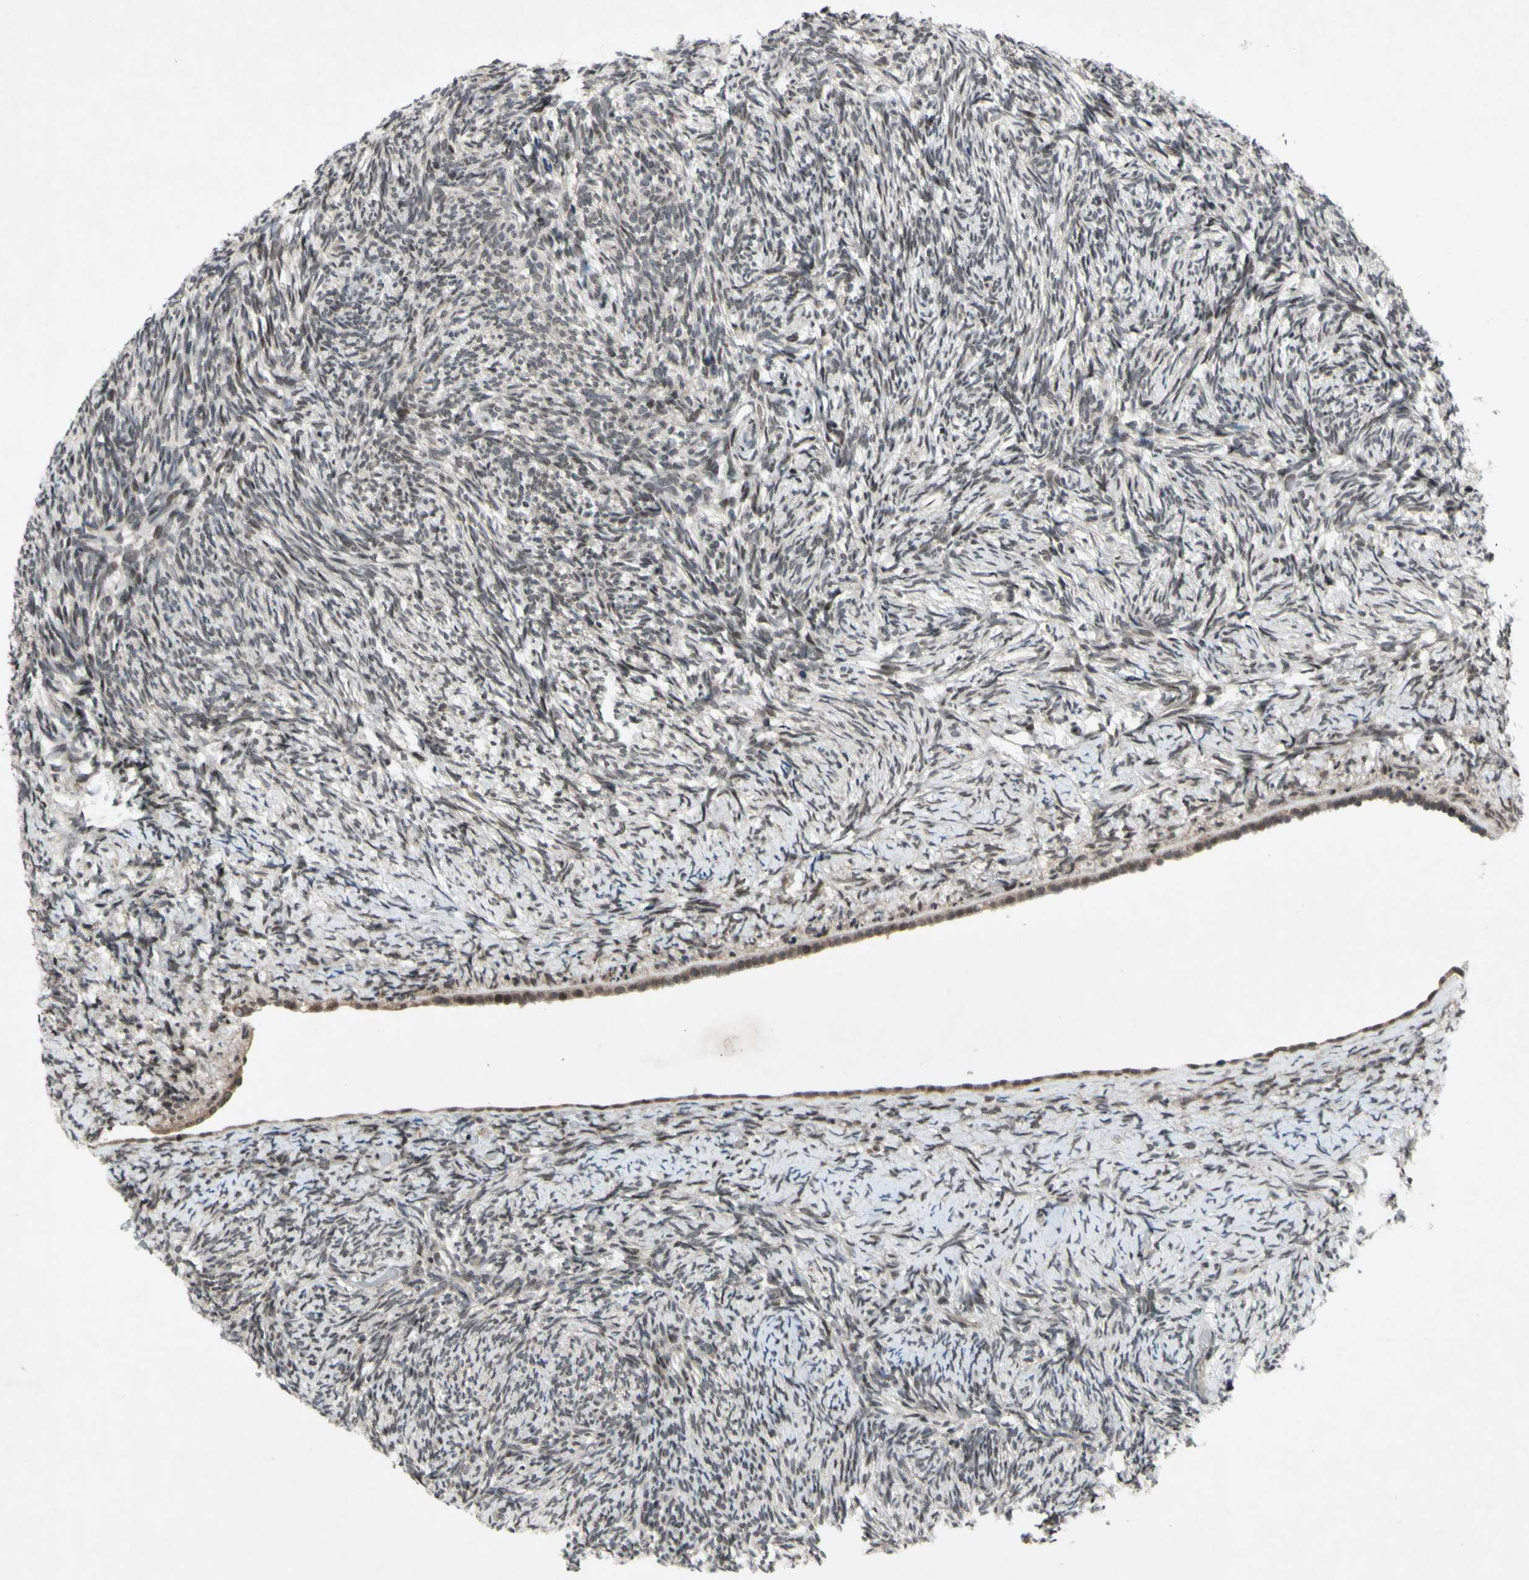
{"staining": {"intensity": "moderate", "quantity": ">75%", "location": "cytoplasmic/membranous"}, "tissue": "ovary", "cell_type": "Follicle cells", "image_type": "normal", "snomed": [{"axis": "morphology", "description": "Normal tissue, NOS"}, {"axis": "topography", "description": "Ovary"}], "caption": "An immunohistochemistry histopathology image of unremarkable tissue is shown. Protein staining in brown shows moderate cytoplasmic/membranous positivity in ovary within follicle cells. Using DAB (brown) and hematoxylin (blue) stains, captured at high magnification using brightfield microscopy.", "gene": "XPO1", "patient": {"sex": "female", "age": 60}}